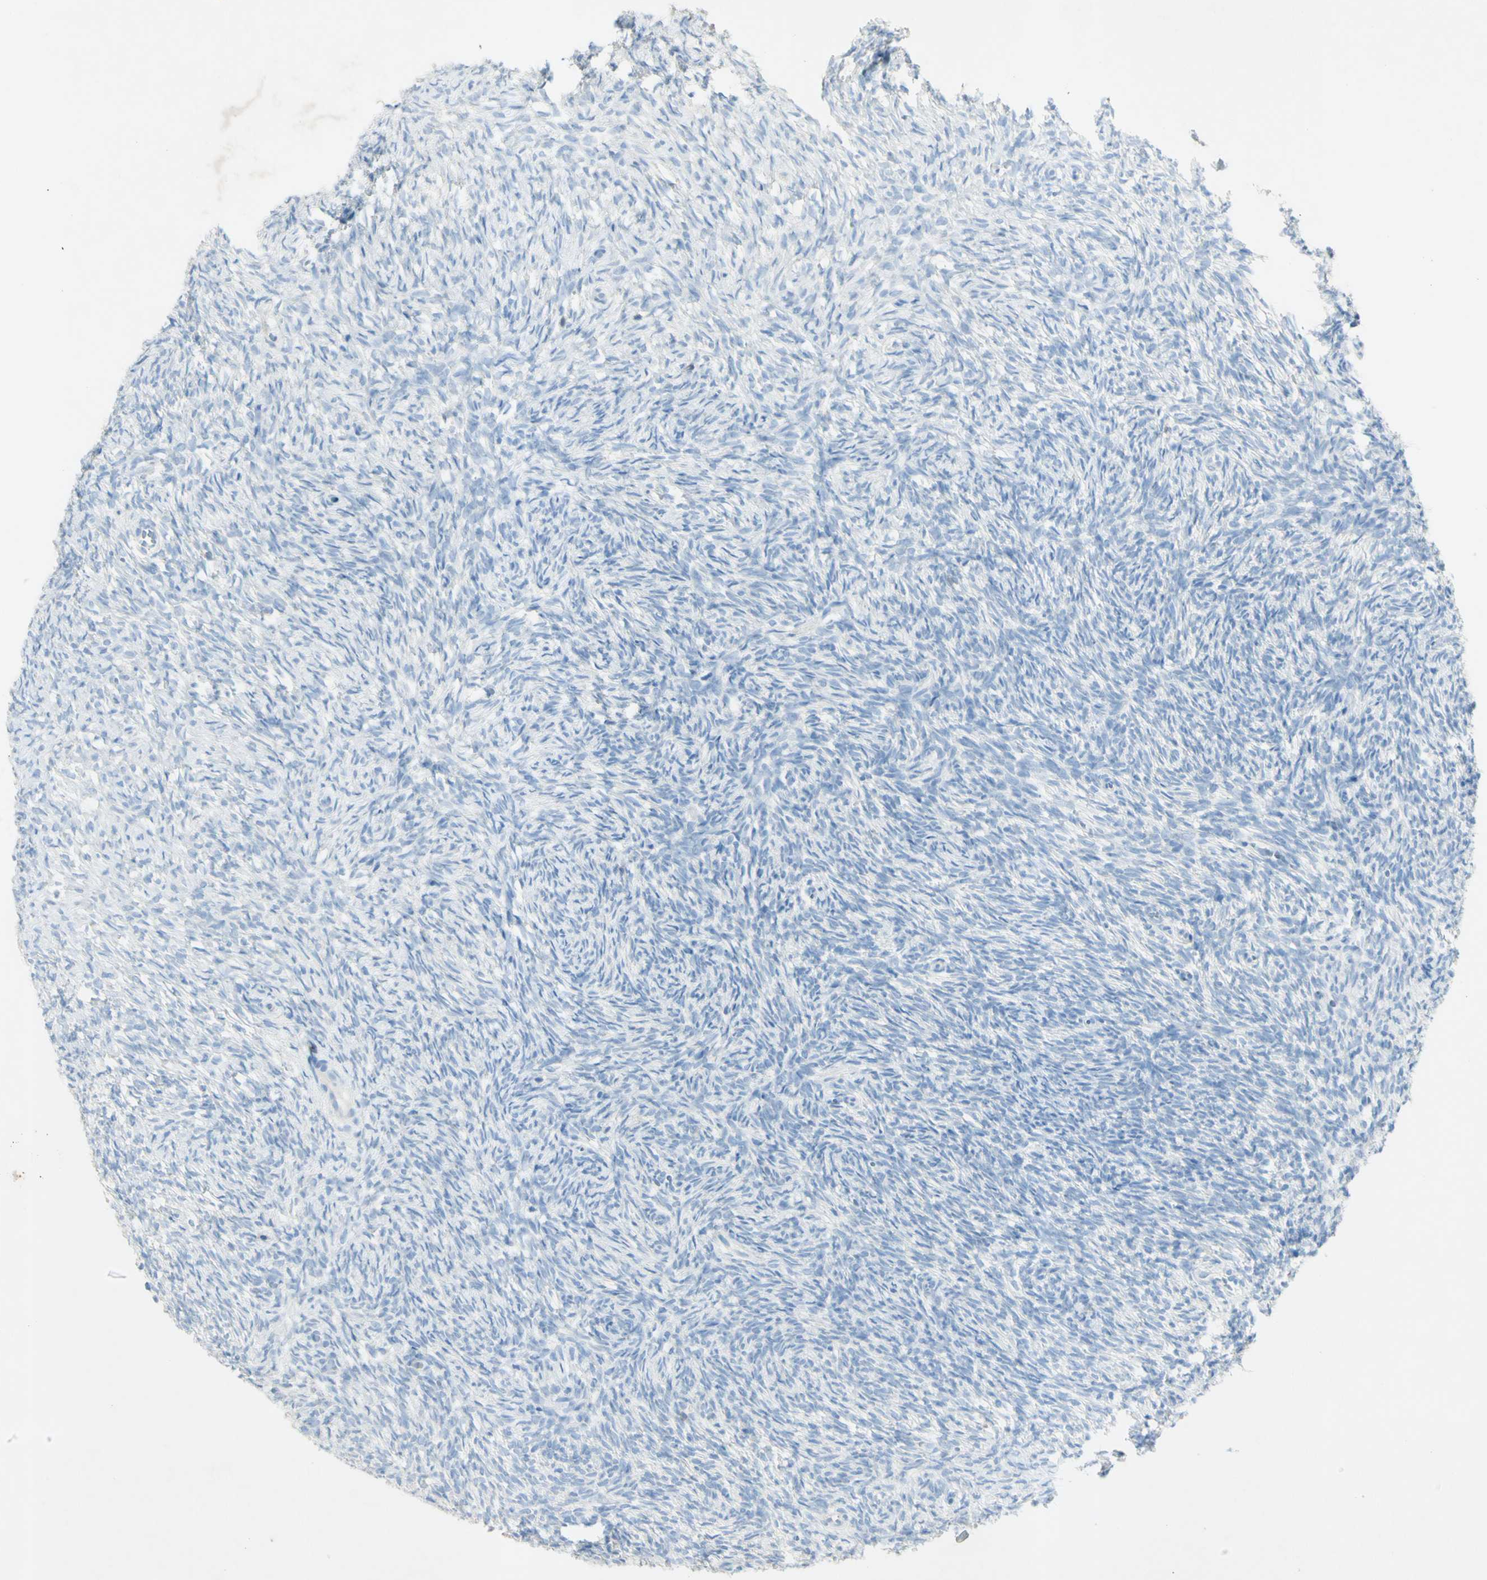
{"staining": {"intensity": "negative", "quantity": "none", "location": "none"}, "tissue": "ovary", "cell_type": "Ovarian stroma cells", "image_type": "normal", "snomed": [{"axis": "morphology", "description": "Normal tissue, NOS"}, {"axis": "topography", "description": "Ovary"}], "caption": "IHC histopathology image of benign ovary stained for a protein (brown), which exhibits no positivity in ovarian stroma cells.", "gene": "GDF15", "patient": {"sex": "female", "age": 35}}